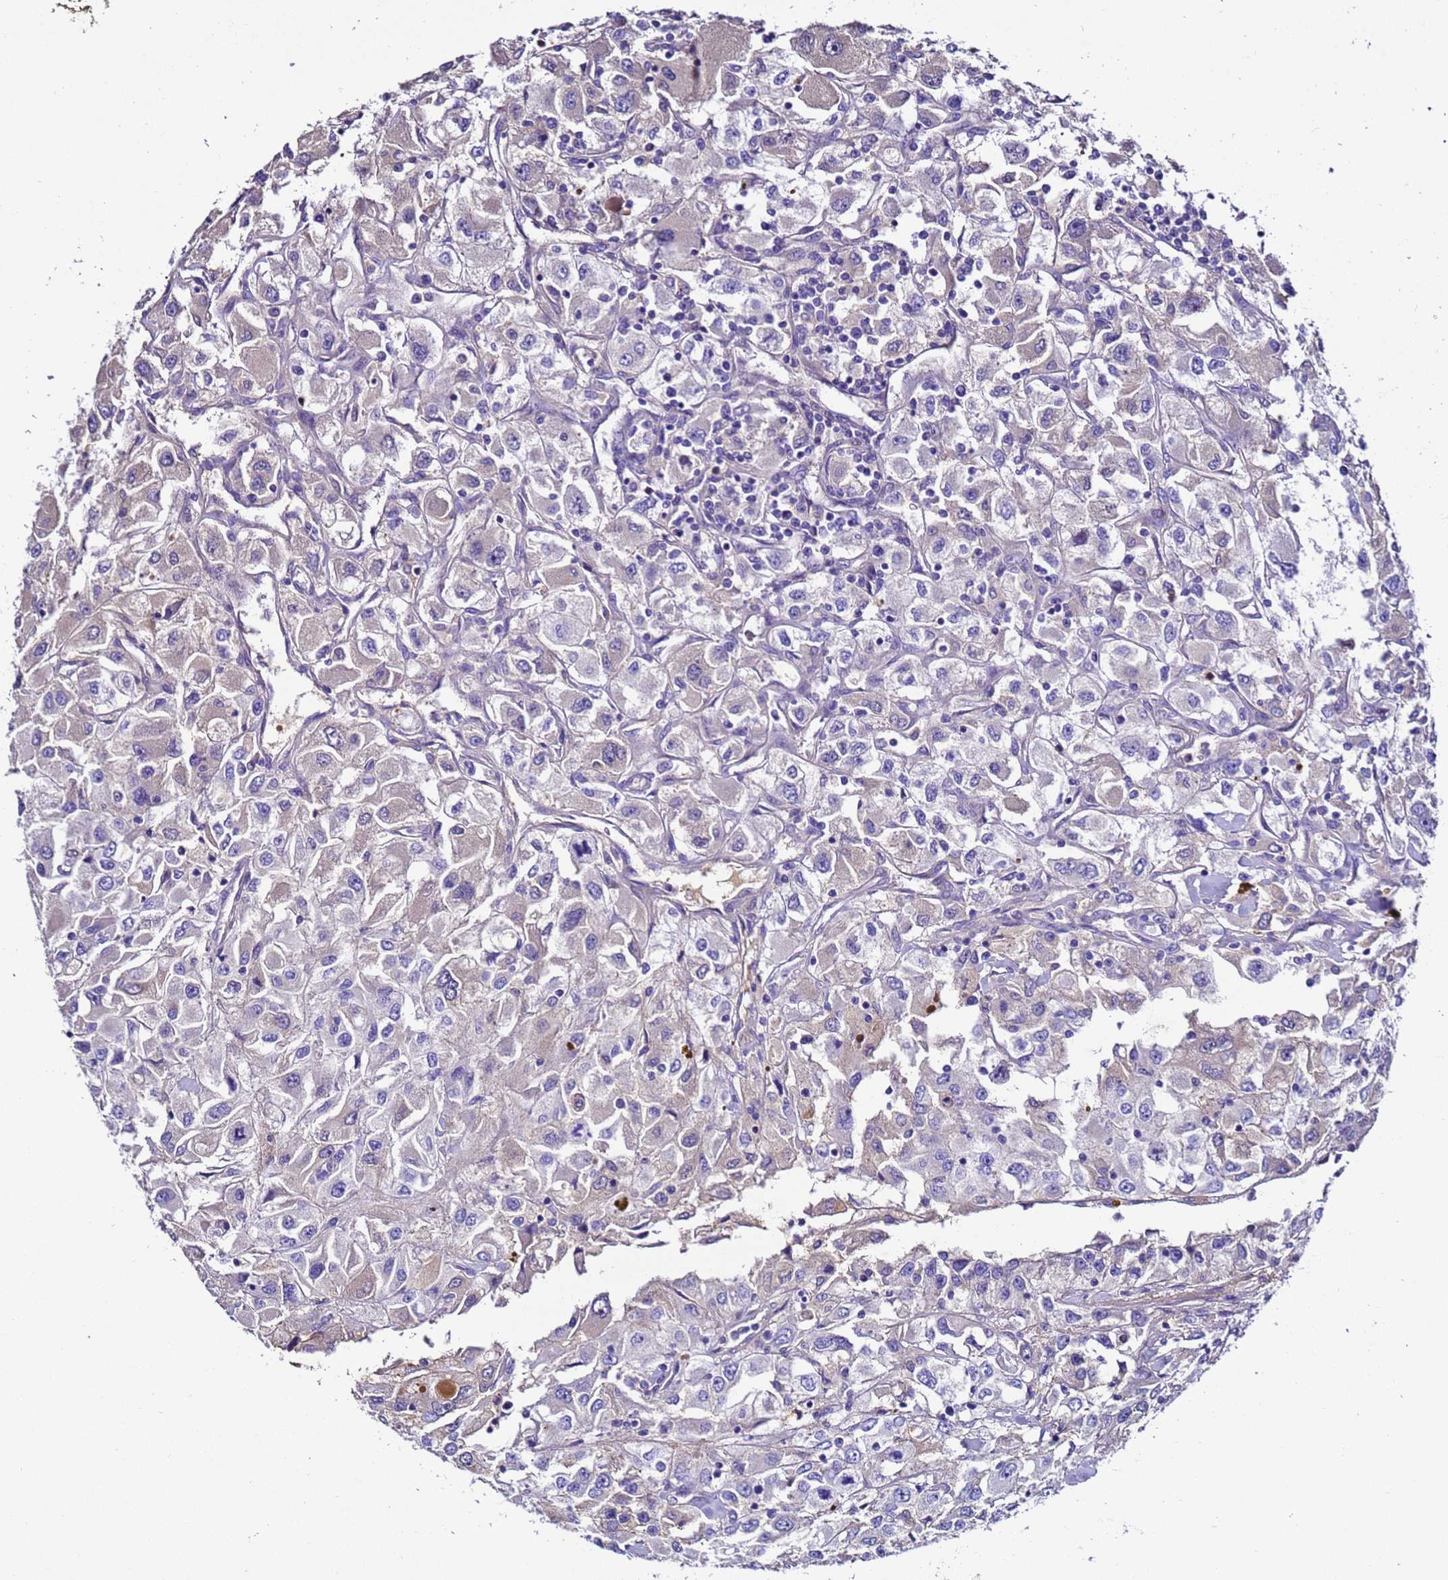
{"staining": {"intensity": "negative", "quantity": "none", "location": "none"}, "tissue": "renal cancer", "cell_type": "Tumor cells", "image_type": "cancer", "snomed": [{"axis": "morphology", "description": "Adenocarcinoma, NOS"}, {"axis": "topography", "description": "Kidney"}], "caption": "Immunohistochemical staining of renal adenocarcinoma exhibits no significant positivity in tumor cells. (DAB (3,3'-diaminobenzidine) immunohistochemistry with hematoxylin counter stain).", "gene": "UGT2A1", "patient": {"sex": "female", "age": 52}}